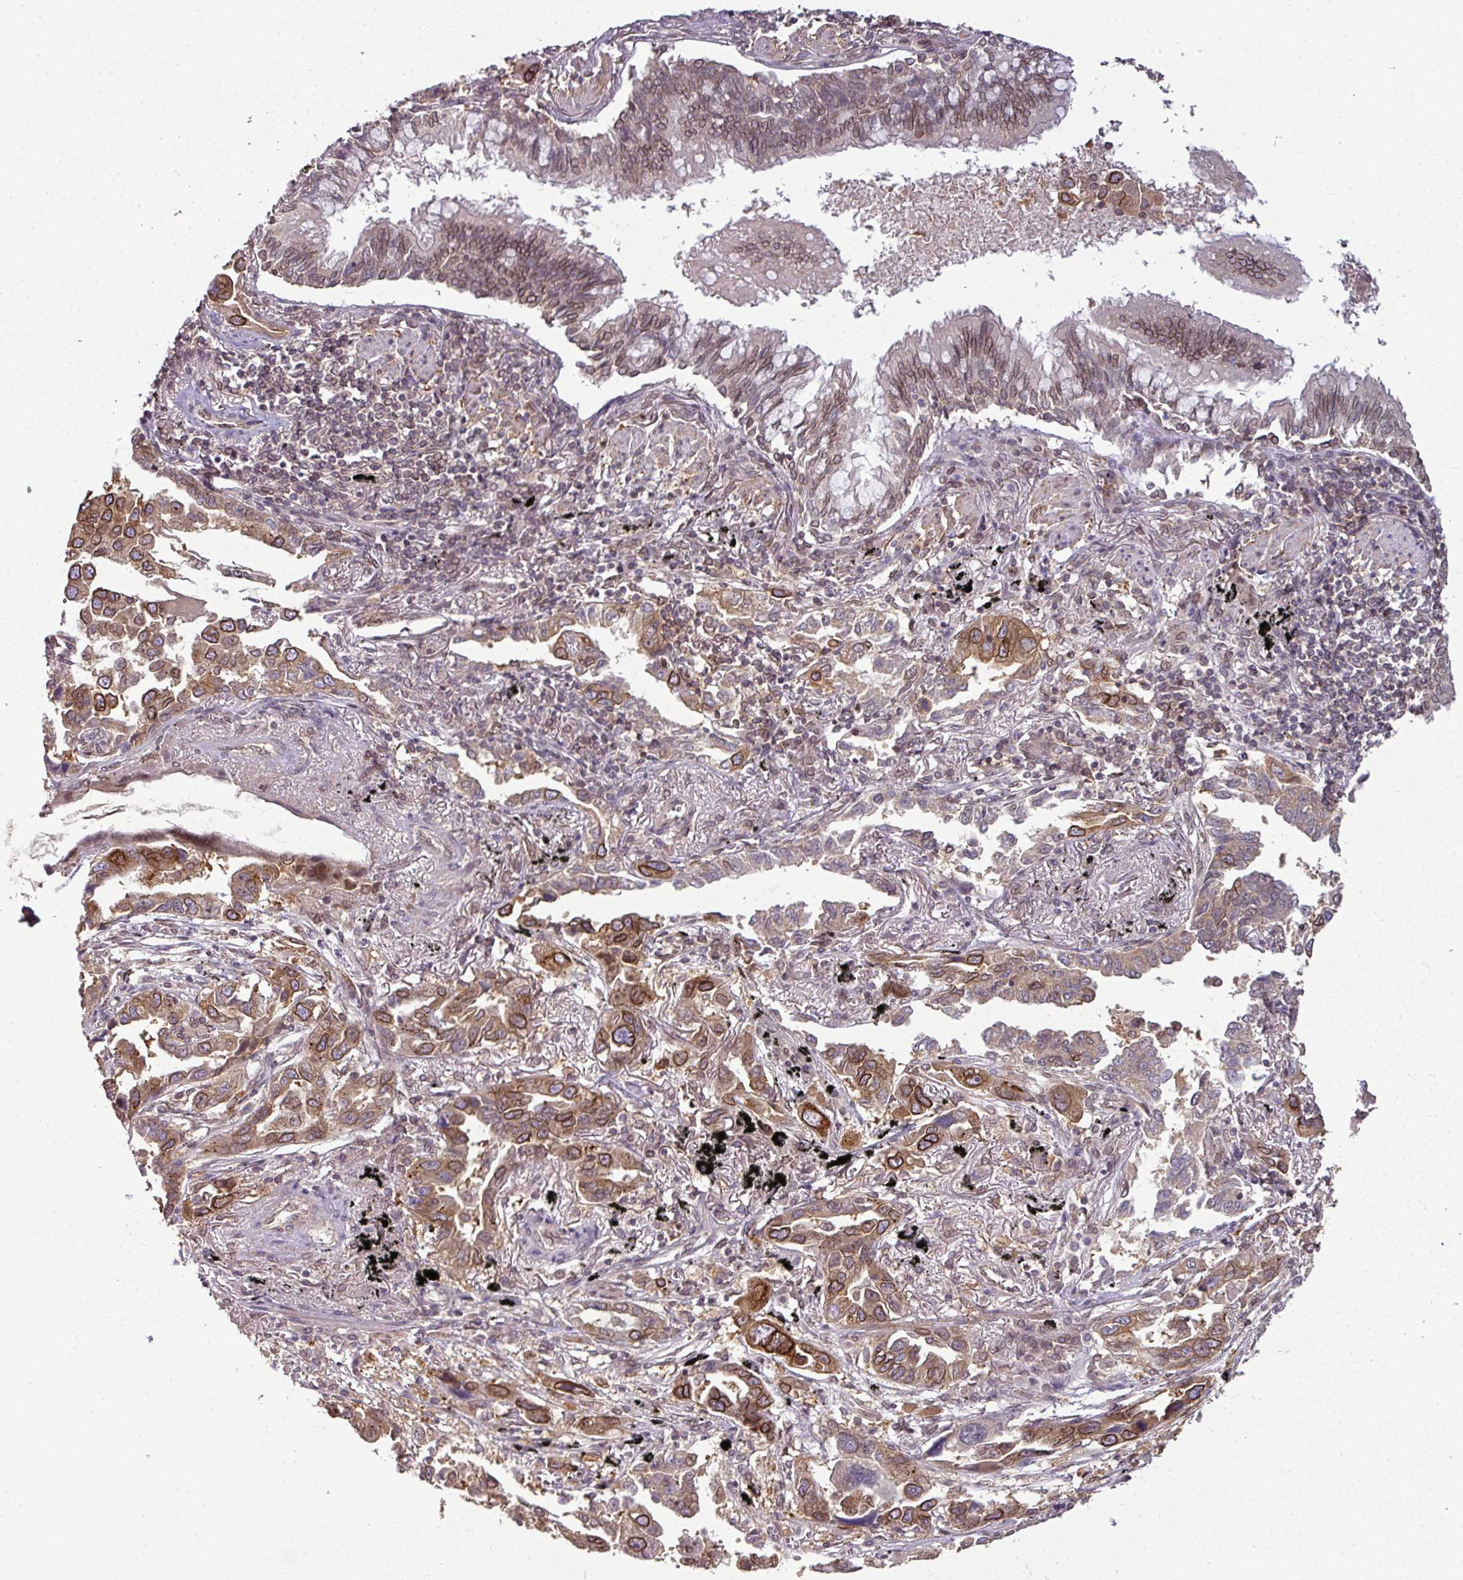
{"staining": {"intensity": "strong", "quantity": ">75%", "location": "cytoplasmic/membranous,nuclear"}, "tissue": "lung cancer", "cell_type": "Tumor cells", "image_type": "cancer", "snomed": [{"axis": "morphology", "description": "Adenocarcinoma, NOS"}, {"axis": "topography", "description": "Lung"}], "caption": "Immunohistochemistry (IHC) of lung cancer (adenocarcinoma) demonstrates high levels of strong cytoplasmic/membranous and nuclear positivity in approximately >75% of tumor cells. (IHC, brightfield microscopy, high magnification).", "gene": "RANGAP1", "patient": {"sex": "male", "age": 67}}